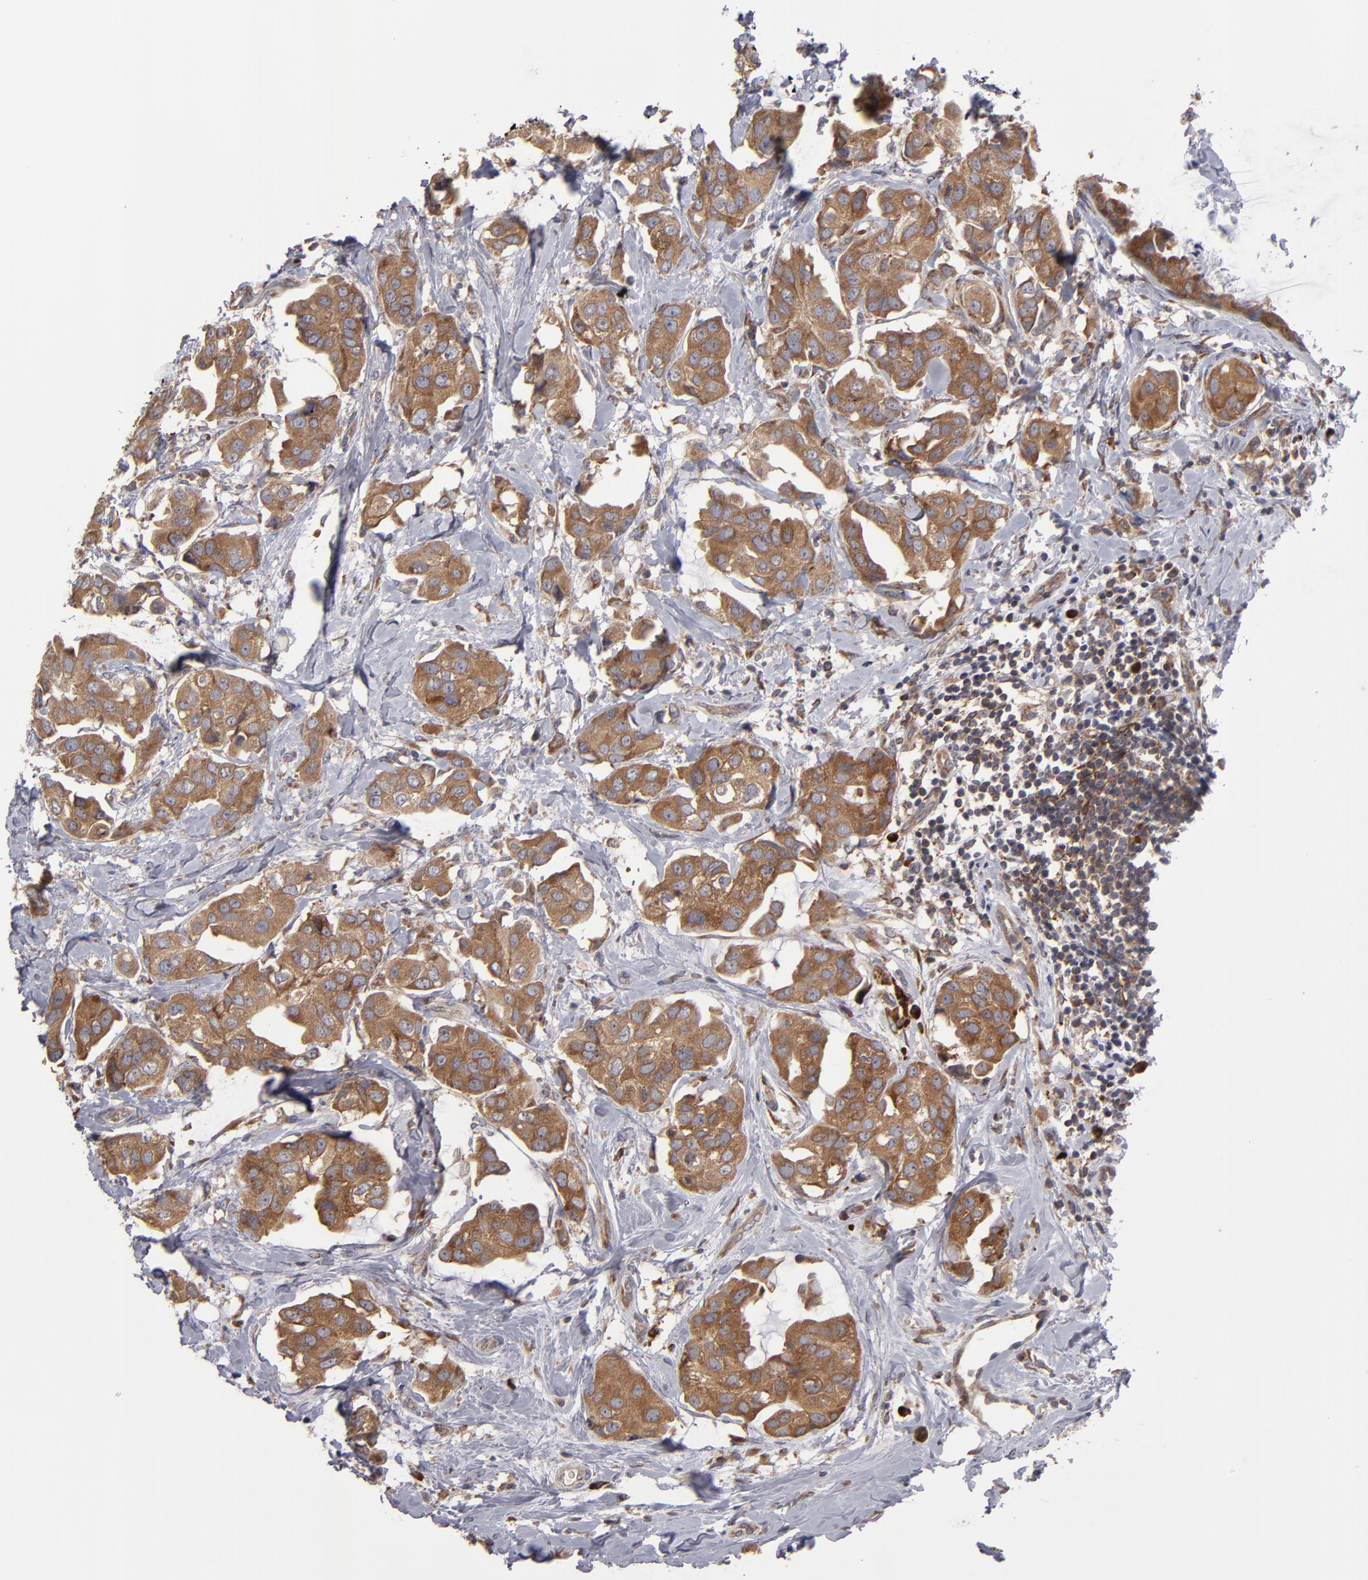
{"staining": {"intensity": "strong", "quantity": ">75%", "location": "cytoplasmic/membranous"}, "tissue": "breast cancer", "cell_type": "Tumor cells", "image_type": "cancer", "snomed": [{"axis": "morphology", "description": "Duct carcinoma"}, {"axis": "topography", "description": "Breast"}], "caption": "Immunohistochemistry (IHC) (DAB) staining of invasive ductal carcinoma (breast) exhibits strong cytoplasmic/membranous protein expression in about >75% of tumor cells.", "gene": "SND1", "patient": {"sex": "female", "age": 40}}